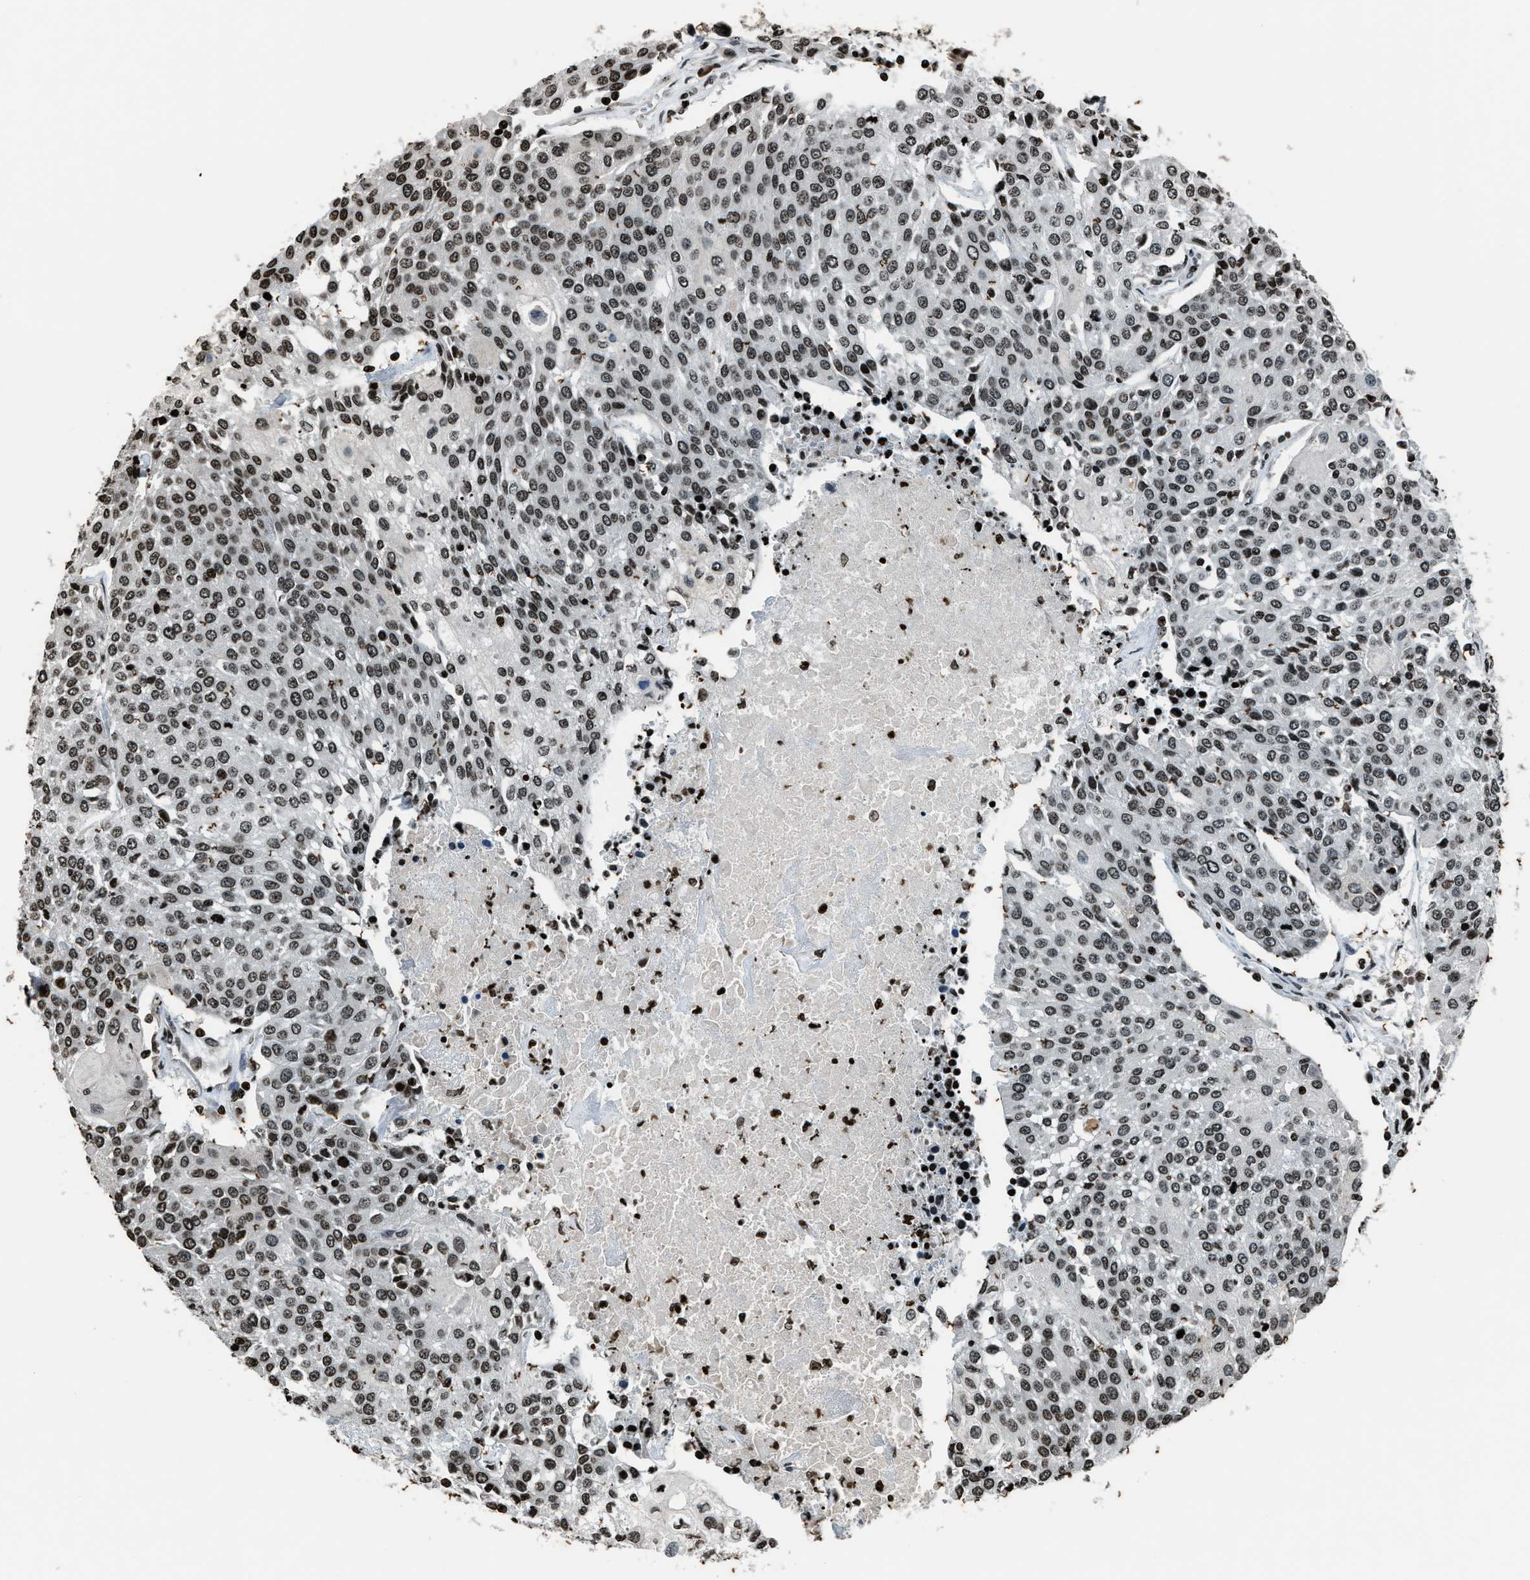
{"staining": {"intensity": "moderate", "quantity": ">75%", "location": "nuclear"}, "tissue": "urothelial cancer", "cell_type": "Tumor cells", "image_type": "cancer", "snomed": [{"axis": "morphology", "description": "Urothelial carcinoma, High grade"}, {"axis": "topography", "description": "Urinary bladder"}], "caption": "Approximately >75% of tumor cells in human urothelial carcinoma (high-grade) display moderate nuclear protein positivity as visualized by brown immunohistochemical staining.", "gene": "H4C1", "patient": {"sex": "female", "age": 85}}